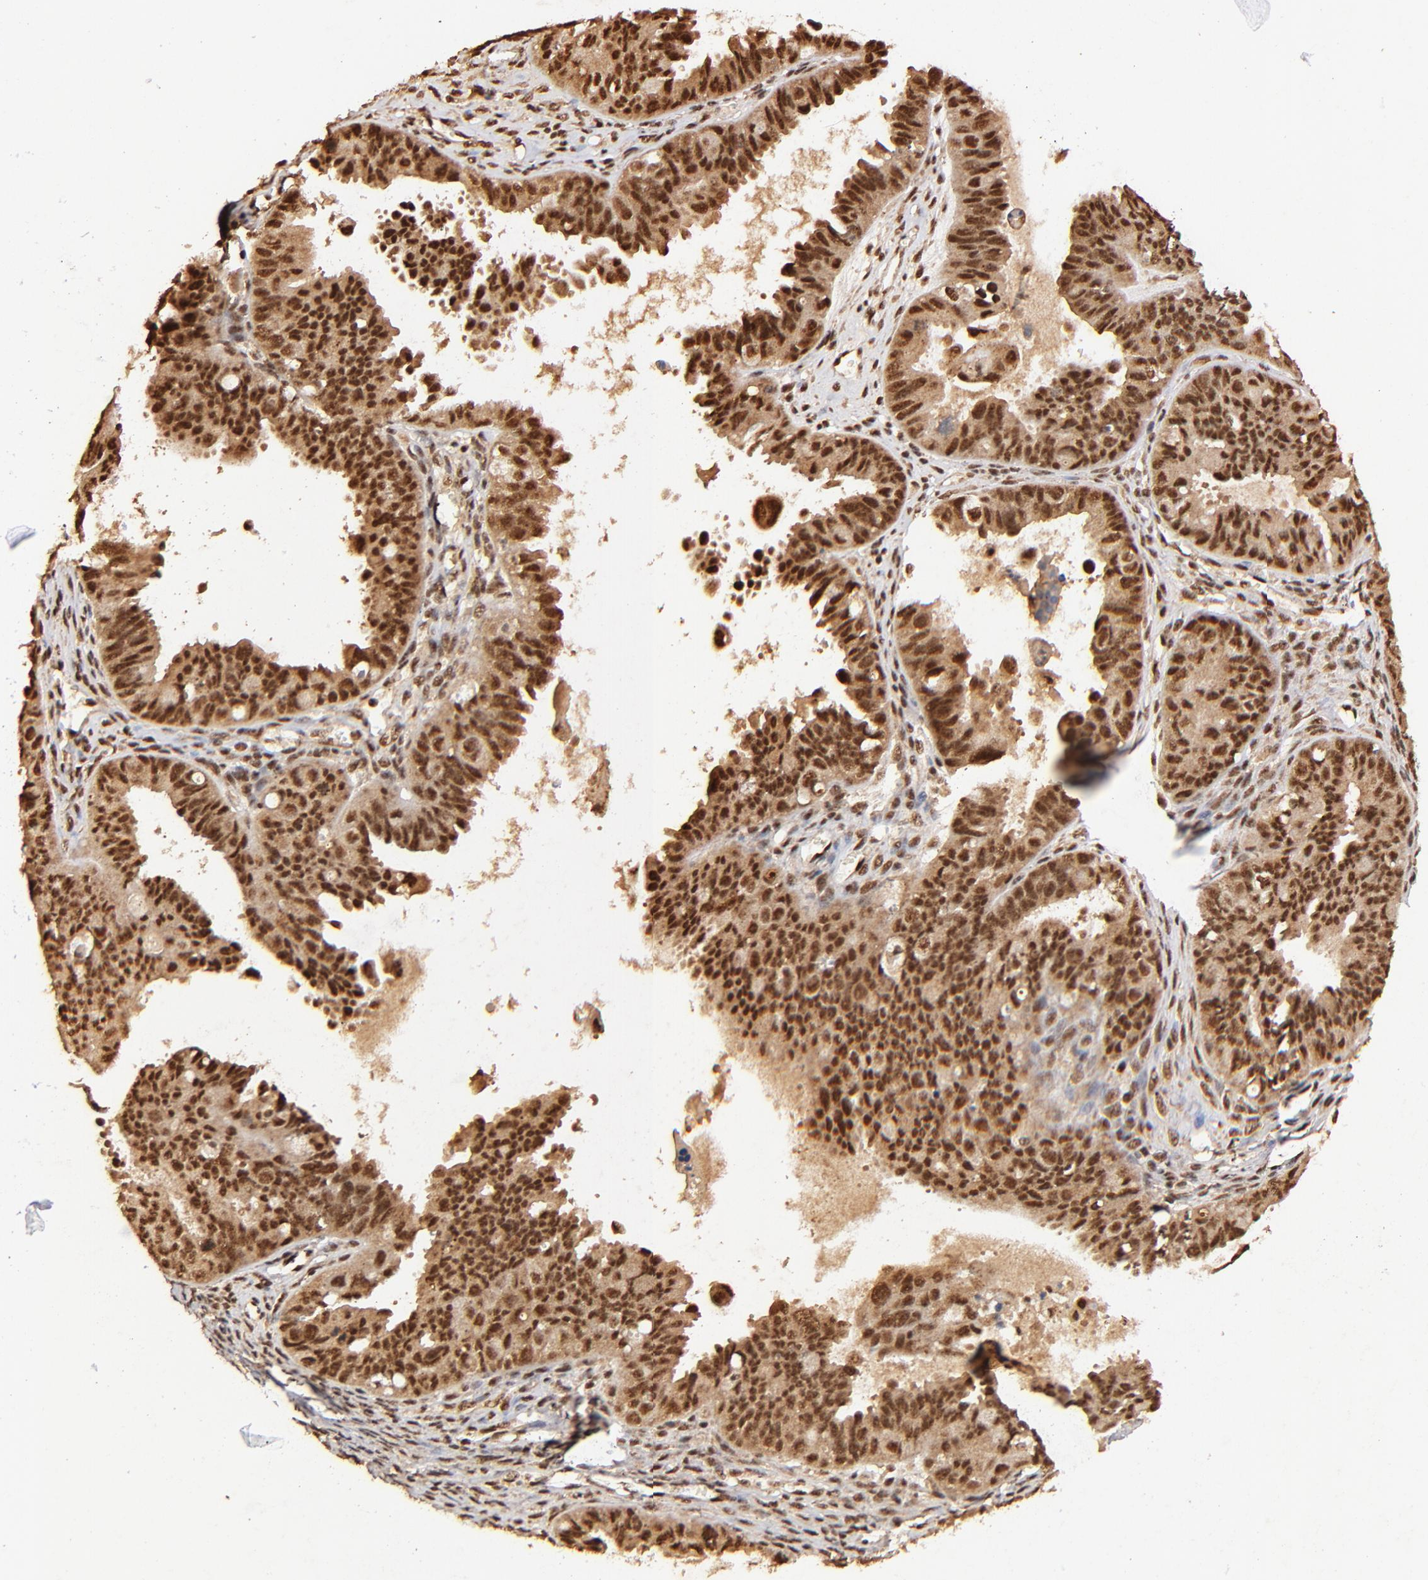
{"staining": {"intensity": "strong", "quantity": ">75%", "location": "cytoplasmic/membranous,nuclear"}, "tissue": "ovarian cancer", "cell_type": "Tumor cells", "image_type": "cancer", "snomed": [{"axis": "morphology", "description": "Carcinoma, endometroid"}, {"axis": "topography", "description": "Ovary"}], "caption": "An immunohistochemistry photomicrograph of tumor tissue is shown. Protein staining in brown highlights strong cytoplasmic/membranous and nuclear positivity in ovarian cancer within tumor cells.", "gene": "MED12", "patient": {"sex": "female", "age": 85}}